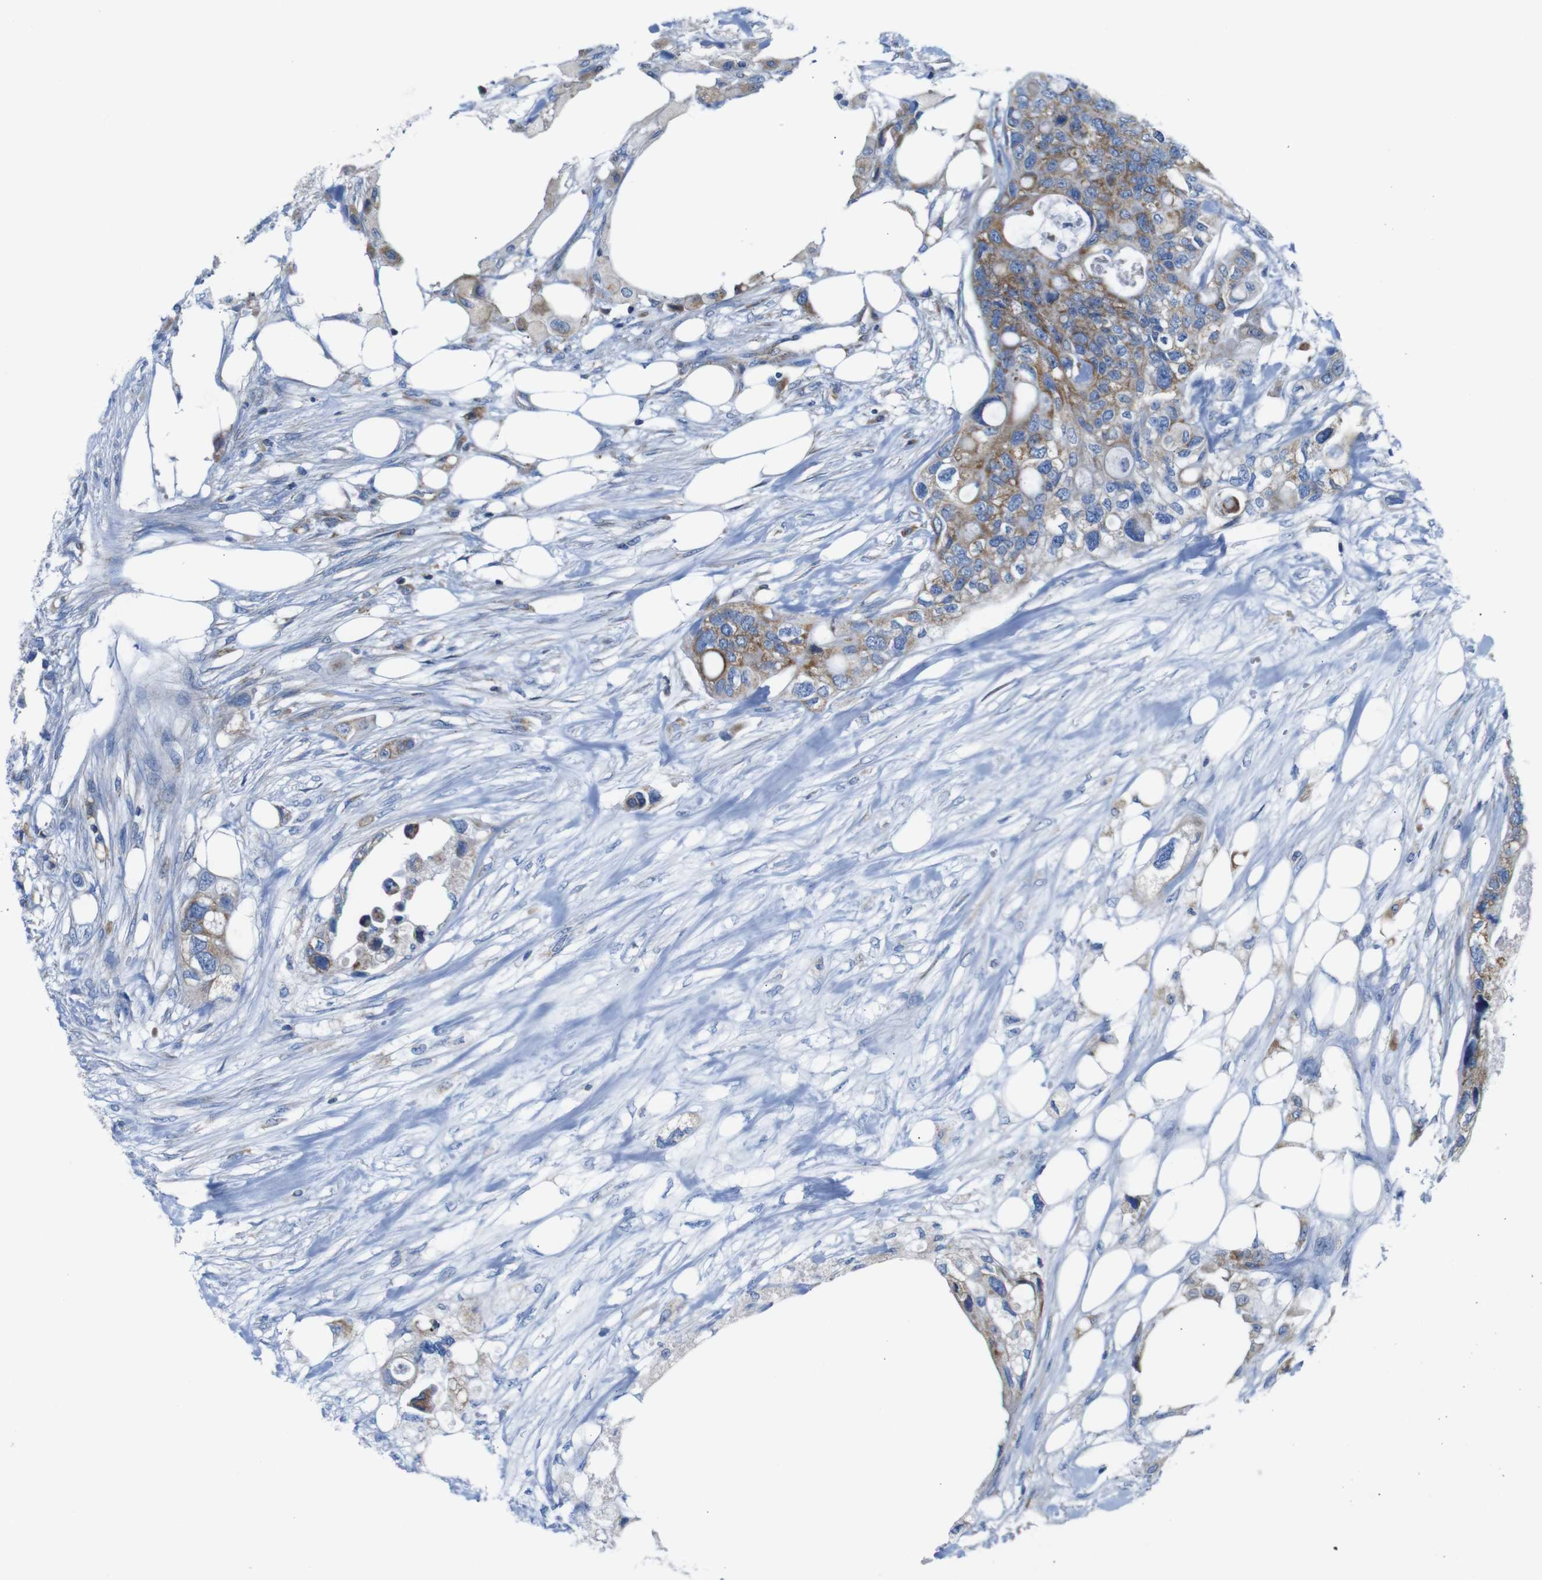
{"staining": {"intensity": "moderate", "quantity": ">75%", "location": "cytoplasmic/membranous"}, "tissue": "colorectal cancer", "cell_type": "Tumor cells", "image_type": "cancer", "snomed": [{"axis": "morphology", "description": "Adenocarcinoma, NOS"}, {"axis": "topography", "description": "Colon"}], "caption": "Tumor cells exhibit medium levels of moderate cytoplasmic/membranous positivity in approximately >75% of cells in adenocarcinoma (colorectal).", "gene": "PDCD1LG2", "patient": {"sex": "female", "age": 57}}